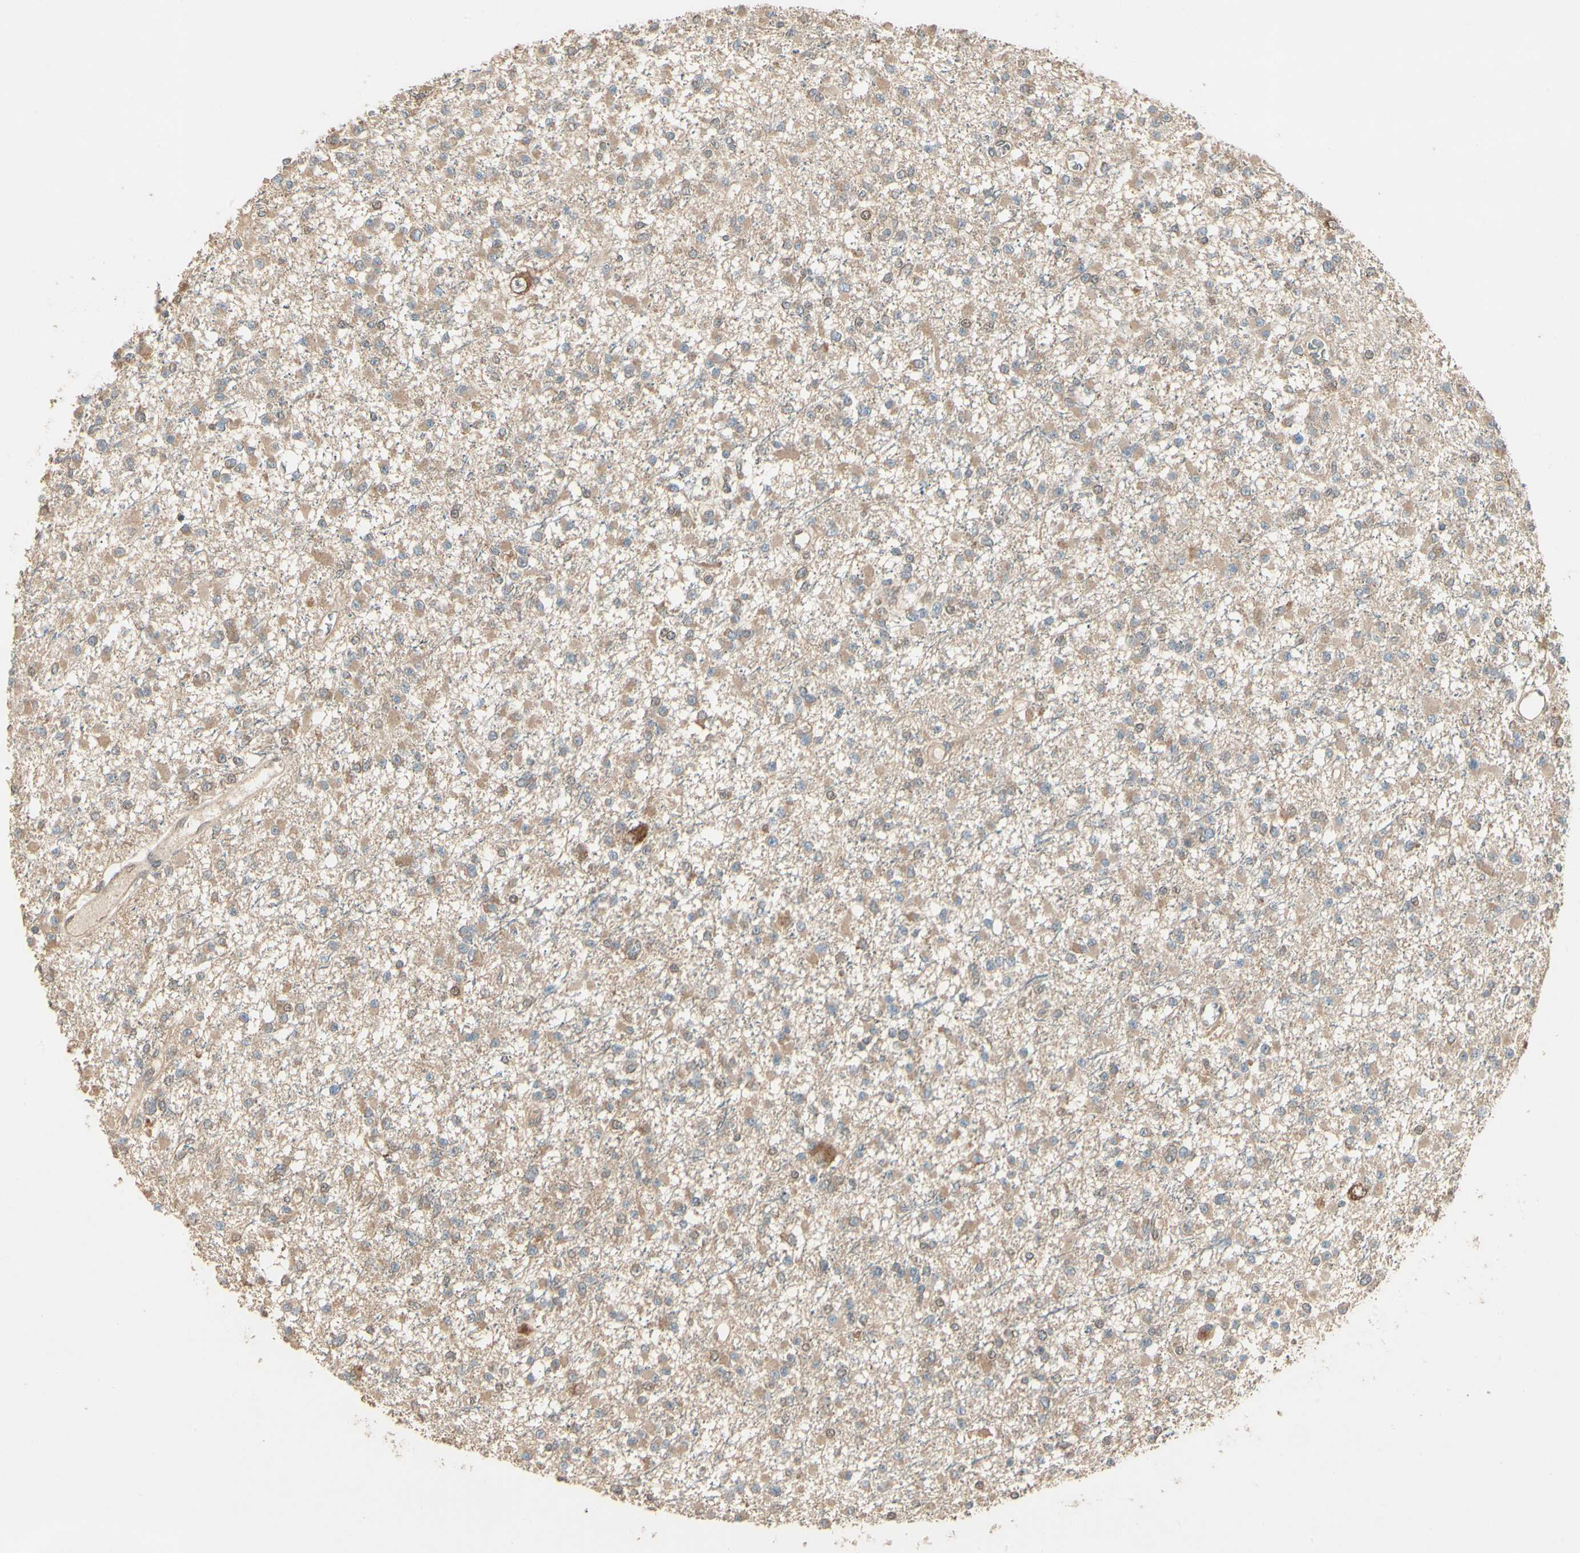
{"staining": {"intensity": "moderate", "quantity": ">75%", "location": "cytoplasmic/membranous"}, "tissue": "glioma", "cell_type": "Tumor cells", "image_type": "cancer", "snomed": [{"axis": "morphology", "description": "Glioma, malignant, Low grade"}, {"axis": "topography", "description": "Brain"}], "caption": "Protein expression analysis of malignant glioma (low-grade) exhibits moderate cytoplasmic/membranous expression in approximately >75% of tumor cells.", "gene": "CCT7", "patient": {"sex": "female", "age": 22}}